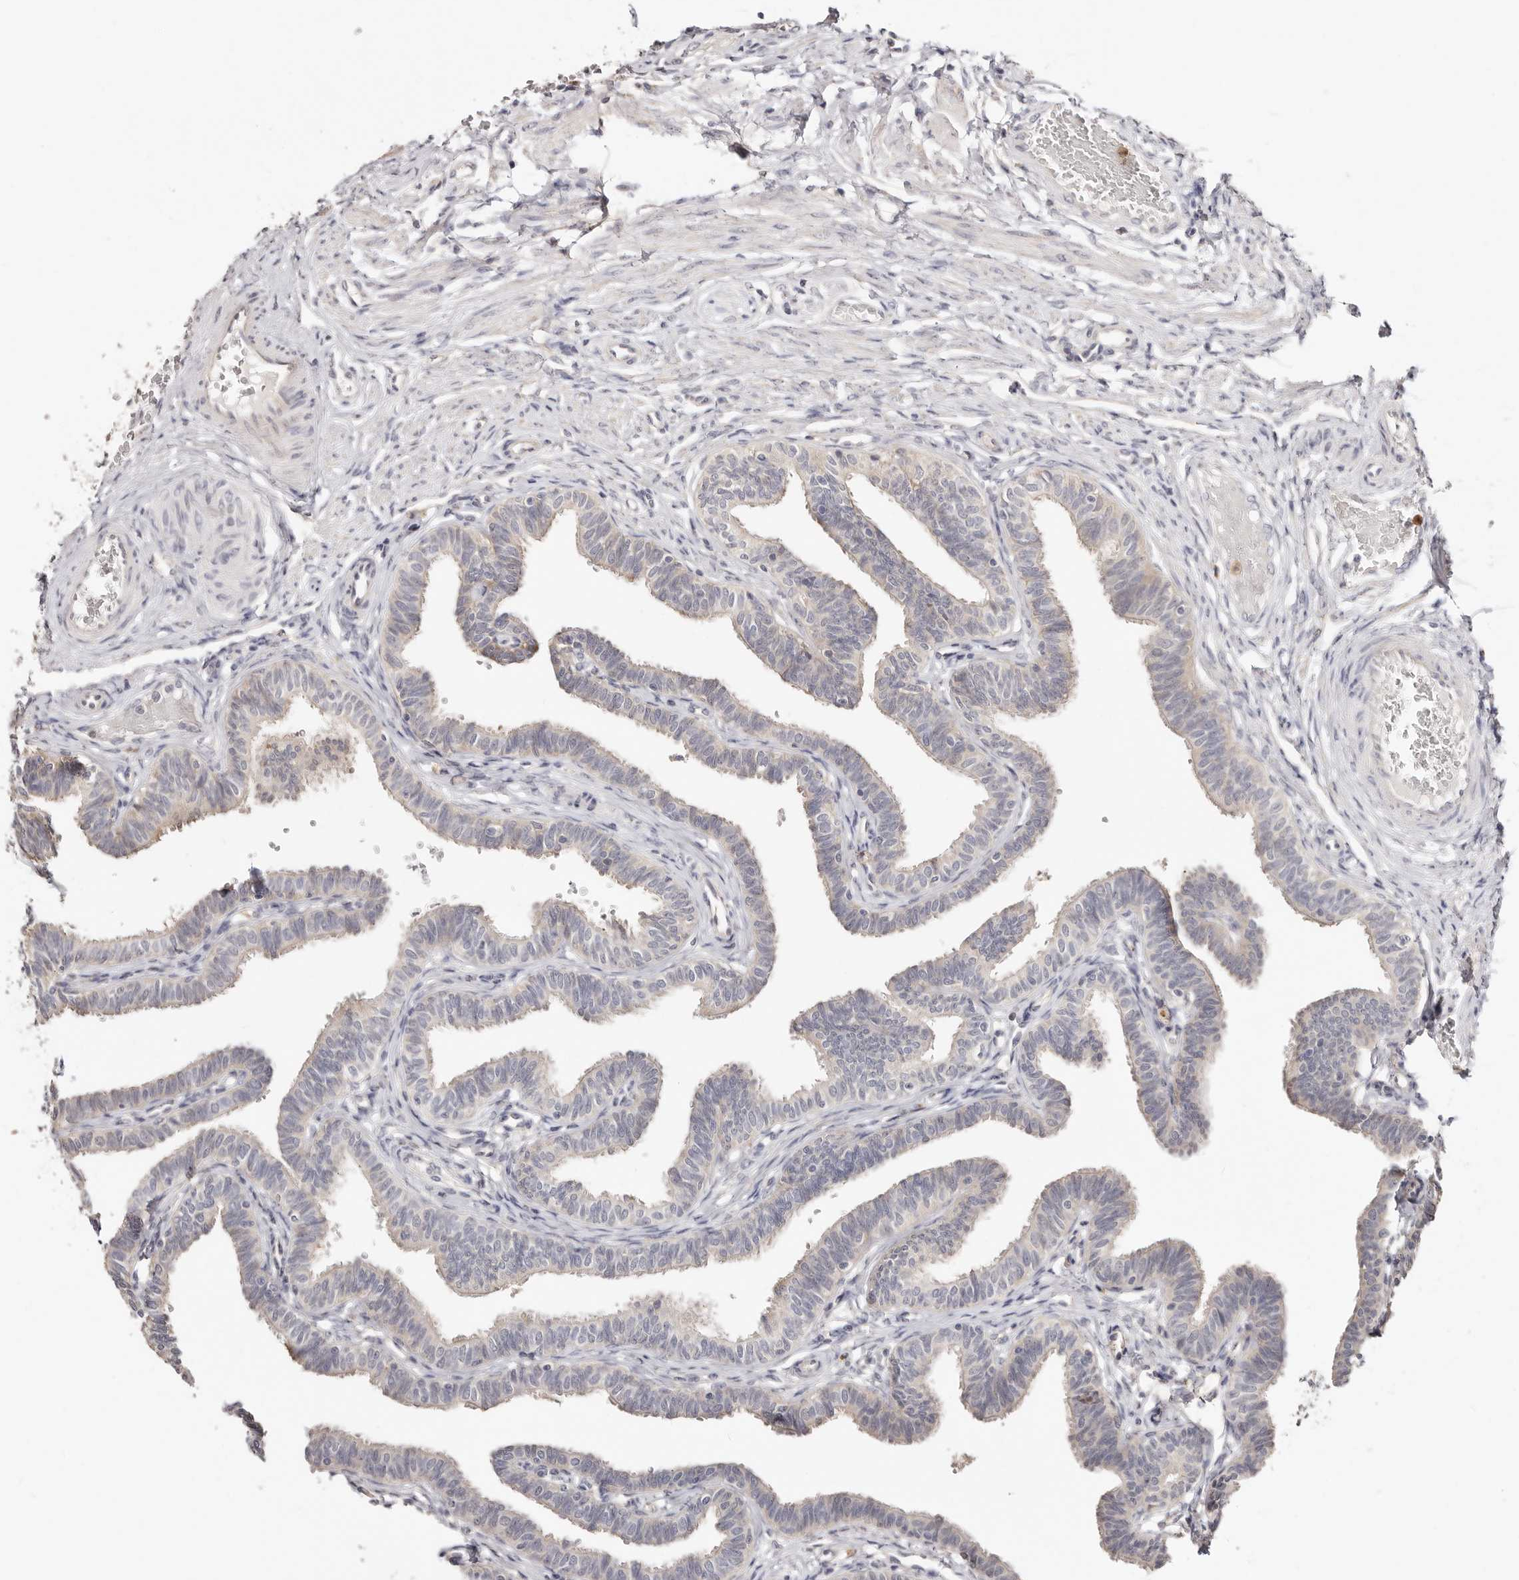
{"staining": {"intensity": "moderate", "quantity": "<25%", "location": "cytoplasmic/membranous"}, "tissue": "fallopian tube", "cell_type": "Glandular cells", "image_type": "normal", "snomed": [{"axis": "morphology", "description": "Normal tissue, NOS"}, {"axis": "topography", "description": "Fallopian tube"}, {"axis": "topography", "description": "Ovary"}], "caption": "Immunohistochemistry (IHC) photomicrograph of unremarkable fallopian tube stained for a protein (brown), which displays low levels of moderate cytoplasmic/membranous positivity in approximately <25% of glandular cells.", "gene": "BCL2L15", "patient": {"sex": "female", "age": 23}}